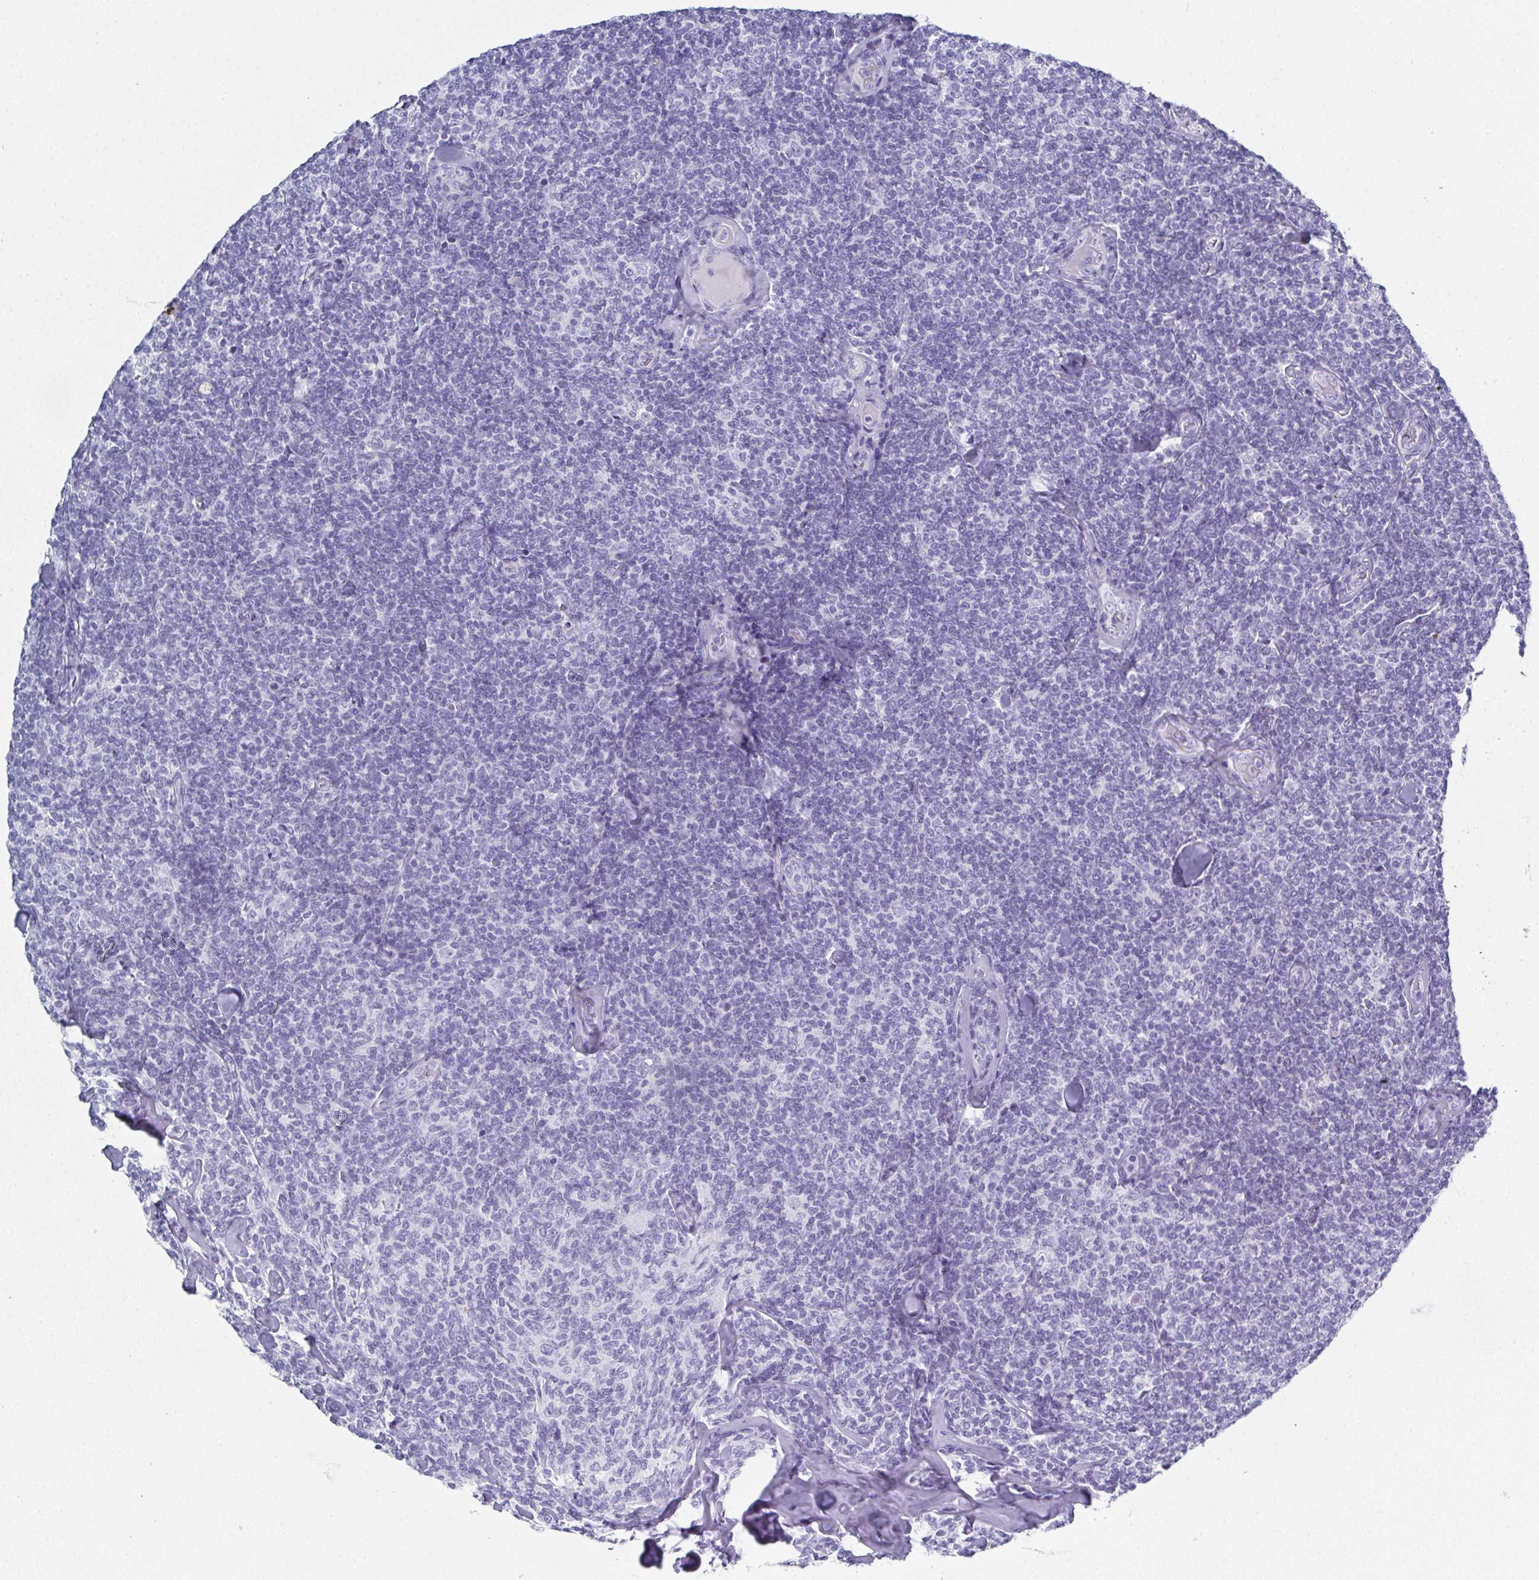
{"staining": {"intensity": "negative", "quantity": "none", "location": "none"}, "tissue": "lymphoma", "cell_type": "Tumor cells", "image_type": "cancer", "snomed": [{"axis": "morphology", "description": "Malignant lymphoma, non-Hodgkin's type, Low grade"}, {"axis": "topography", "description": "Lymph node"}], "caption": "Low-grade malignant lymphoma, non-Hodgkin's type was stained to show a protein in brown. There is no significant expression in tumor cells.", "gene": "SYCP1", "patient": {"sex": "female", "age": 56}}